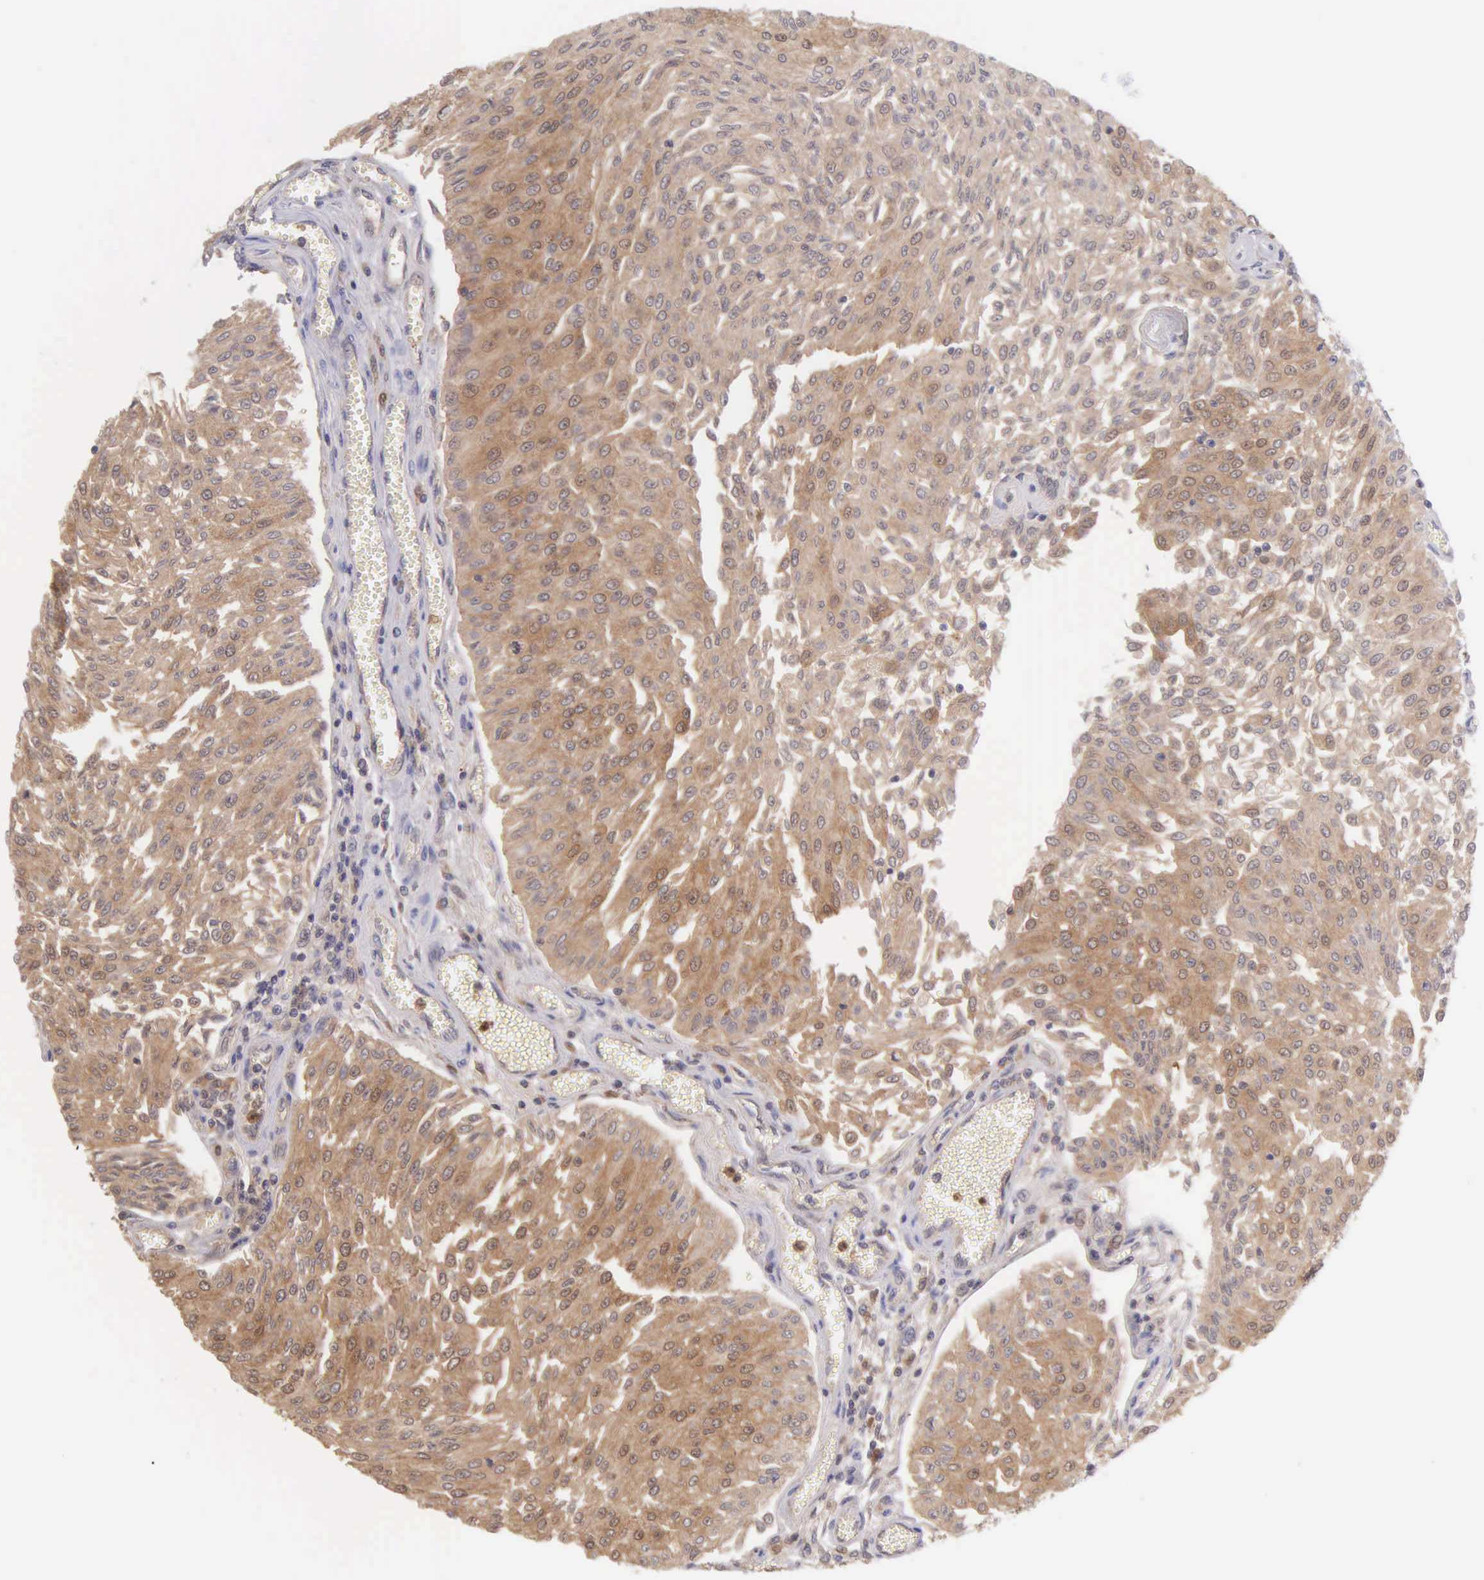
{"staining": {"intensity": "moderate", "quantity": ">75%", "location": "cytoplasmic/membranous"}, "tissue": "urothelial cancer", "cell_type": "Tumor cells", "image_type": "cancer", "snomed": [{"axis": "morphology", "description": "Urothelial carcinoma, Low grade"}, {"axis": "topography", "description": "Urinary bladder"}], "caption": "Protein expression analysis of urothelial carcinoma (low-grade) exhibits moderate cytoplasmic/membranous staining in approximately >75% of tumor cells.", "gene": "BID", "patient": {"sex": "male", "age": 86}}